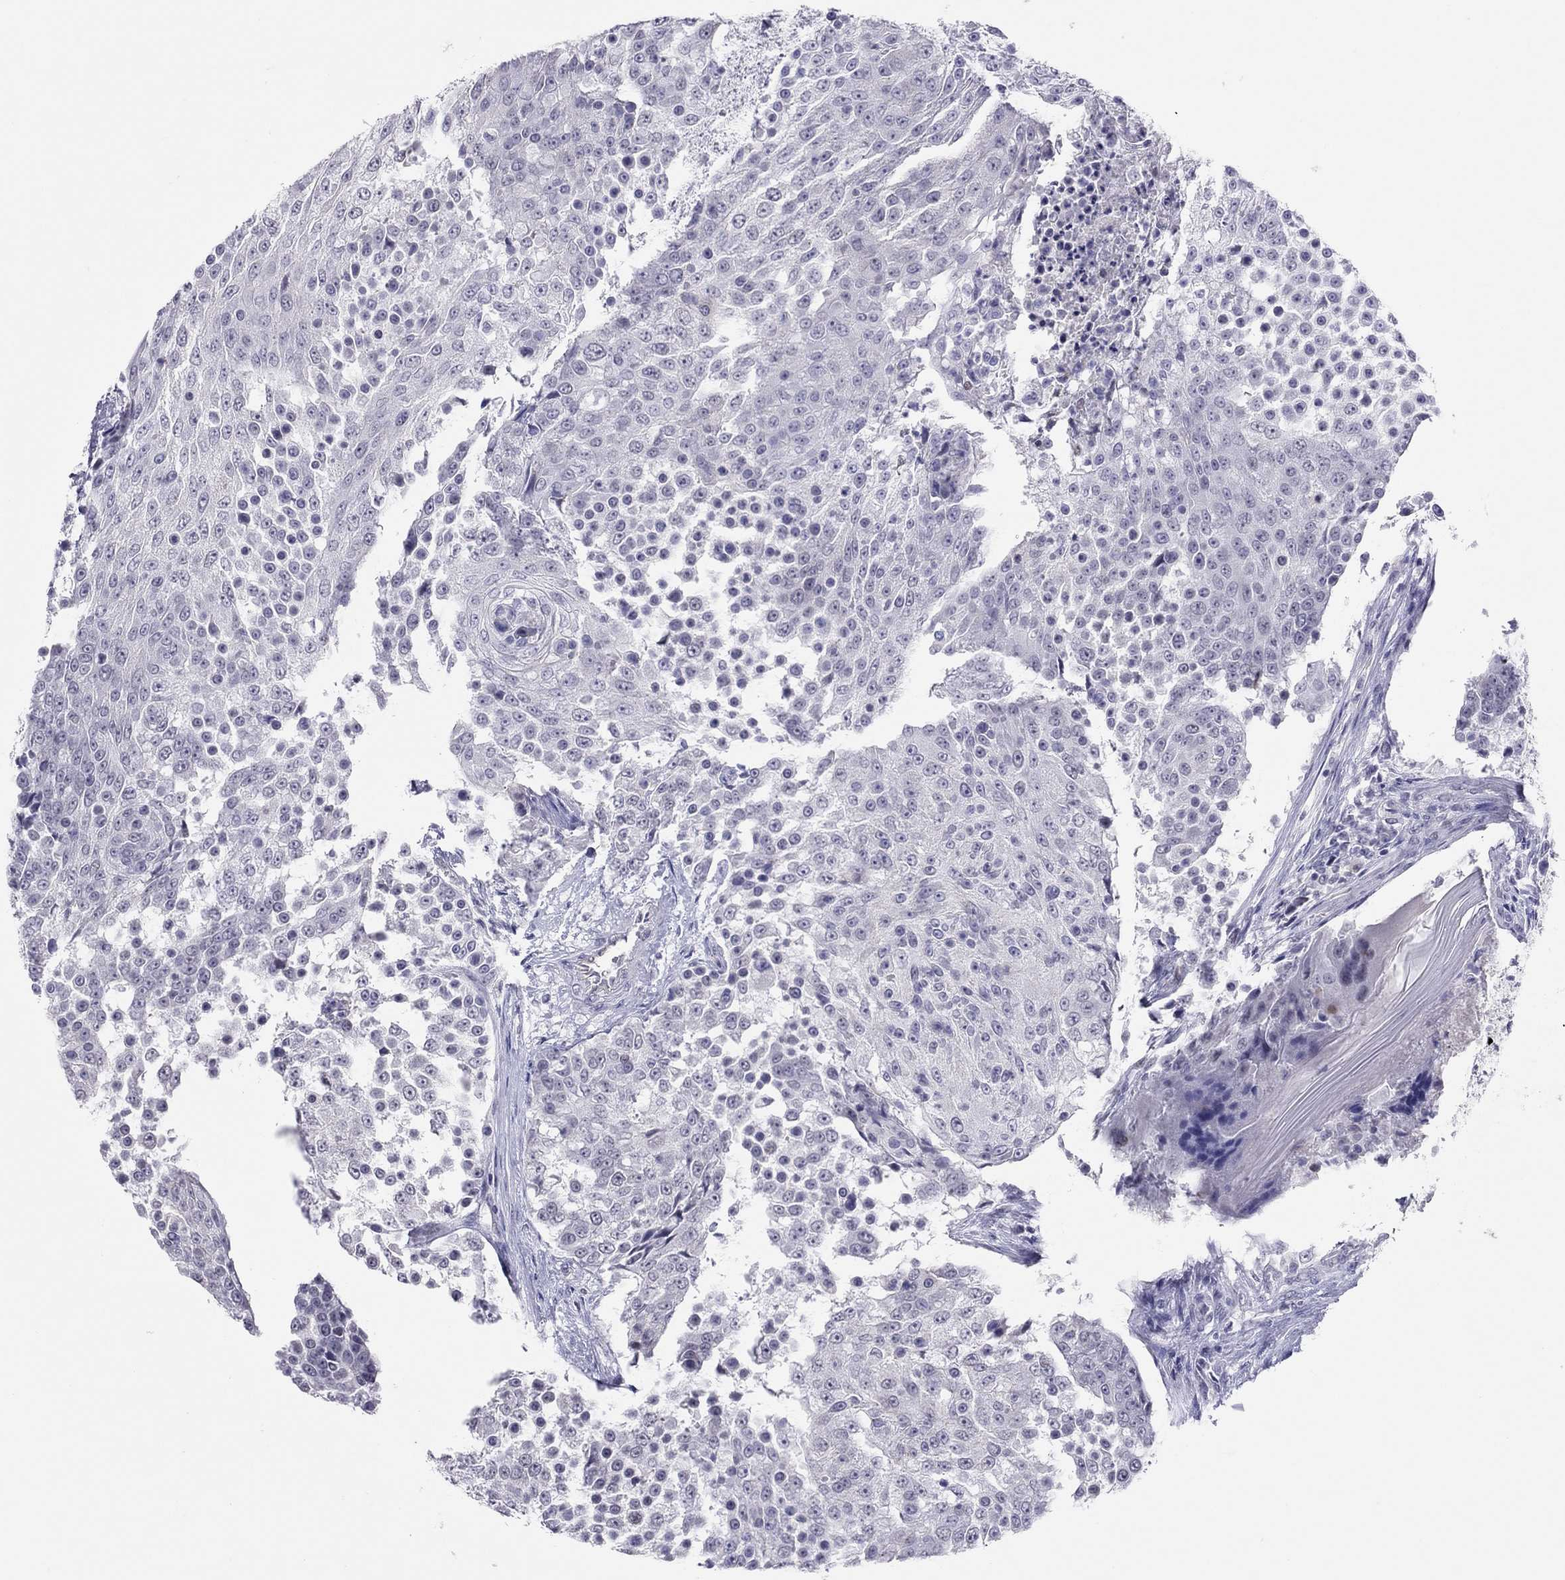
{"staining": {"intensity": "negative", "quantity": "none", "location": "none"}, "tissue": "urothelial cancer", "cell_type": "Tumor cells", "image_type": "cancer", "snomed": [{"axis": "morphology", "description": "Urothelial carcinoma, High grade"}, {"axis": "topography", "description": "Urinary bladder"}], "caption": "The image reveals no significant positivity in tumor cells of urothelial cancer.", "gene": "JHY", "patient": {"sex": "female", "age": 63}}